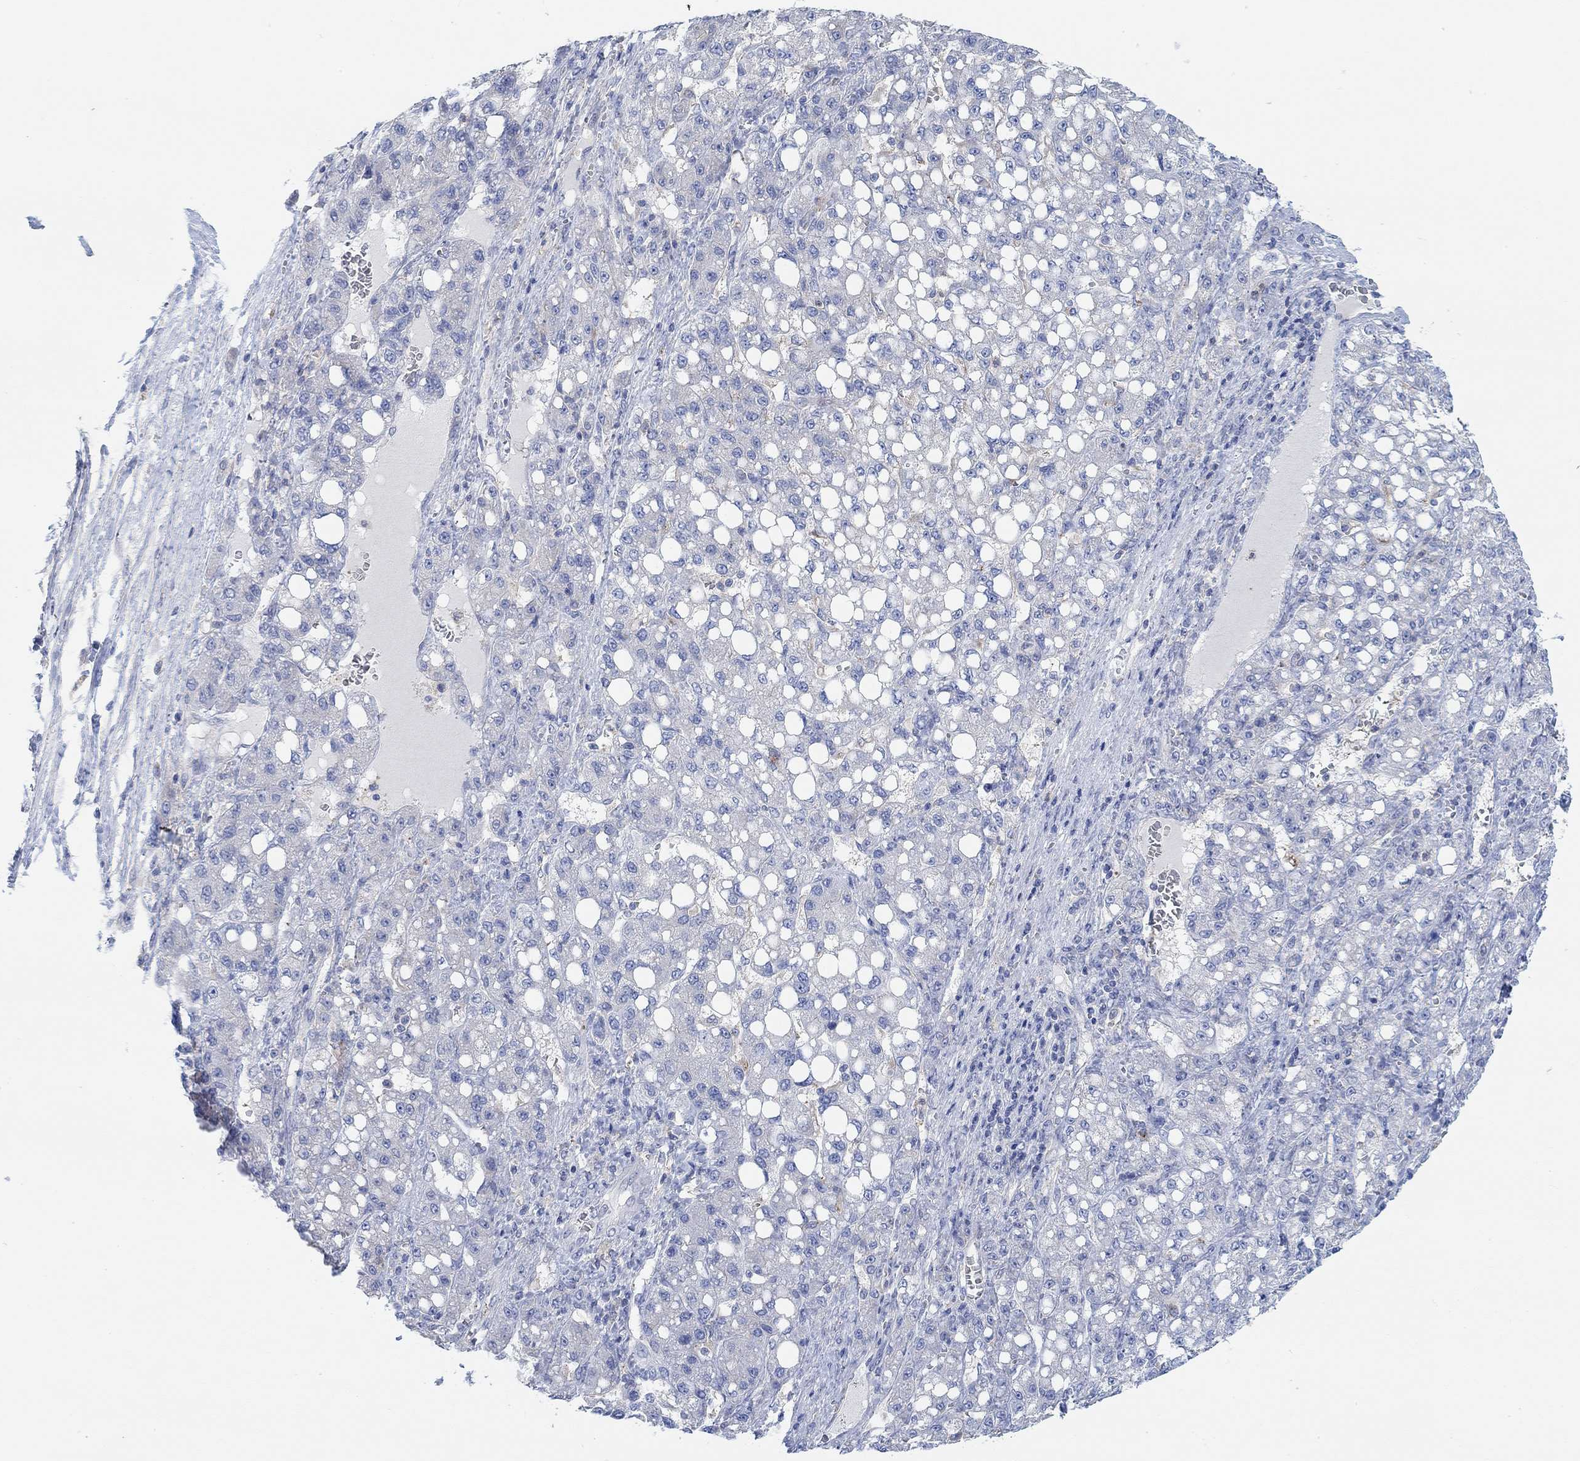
{"staining": {"intensity": "negative", "quantity": "none", "location": "none"}, "tissue": "liver cancer", "cell_type": "Tumor cells", "image_type": "cancer", "snomed": [{"axis": "morphology", "description": "Carcinoma, Hepatocellular, NOS"}, {"axis": "topography", "description": "Liver"}], "caption": "Tumor cells are negative for brown protein staining in hepatocellular carcinoma (liver).", "gene": "PMFBP1", "patient": {"sex": "female", "age": 65}}